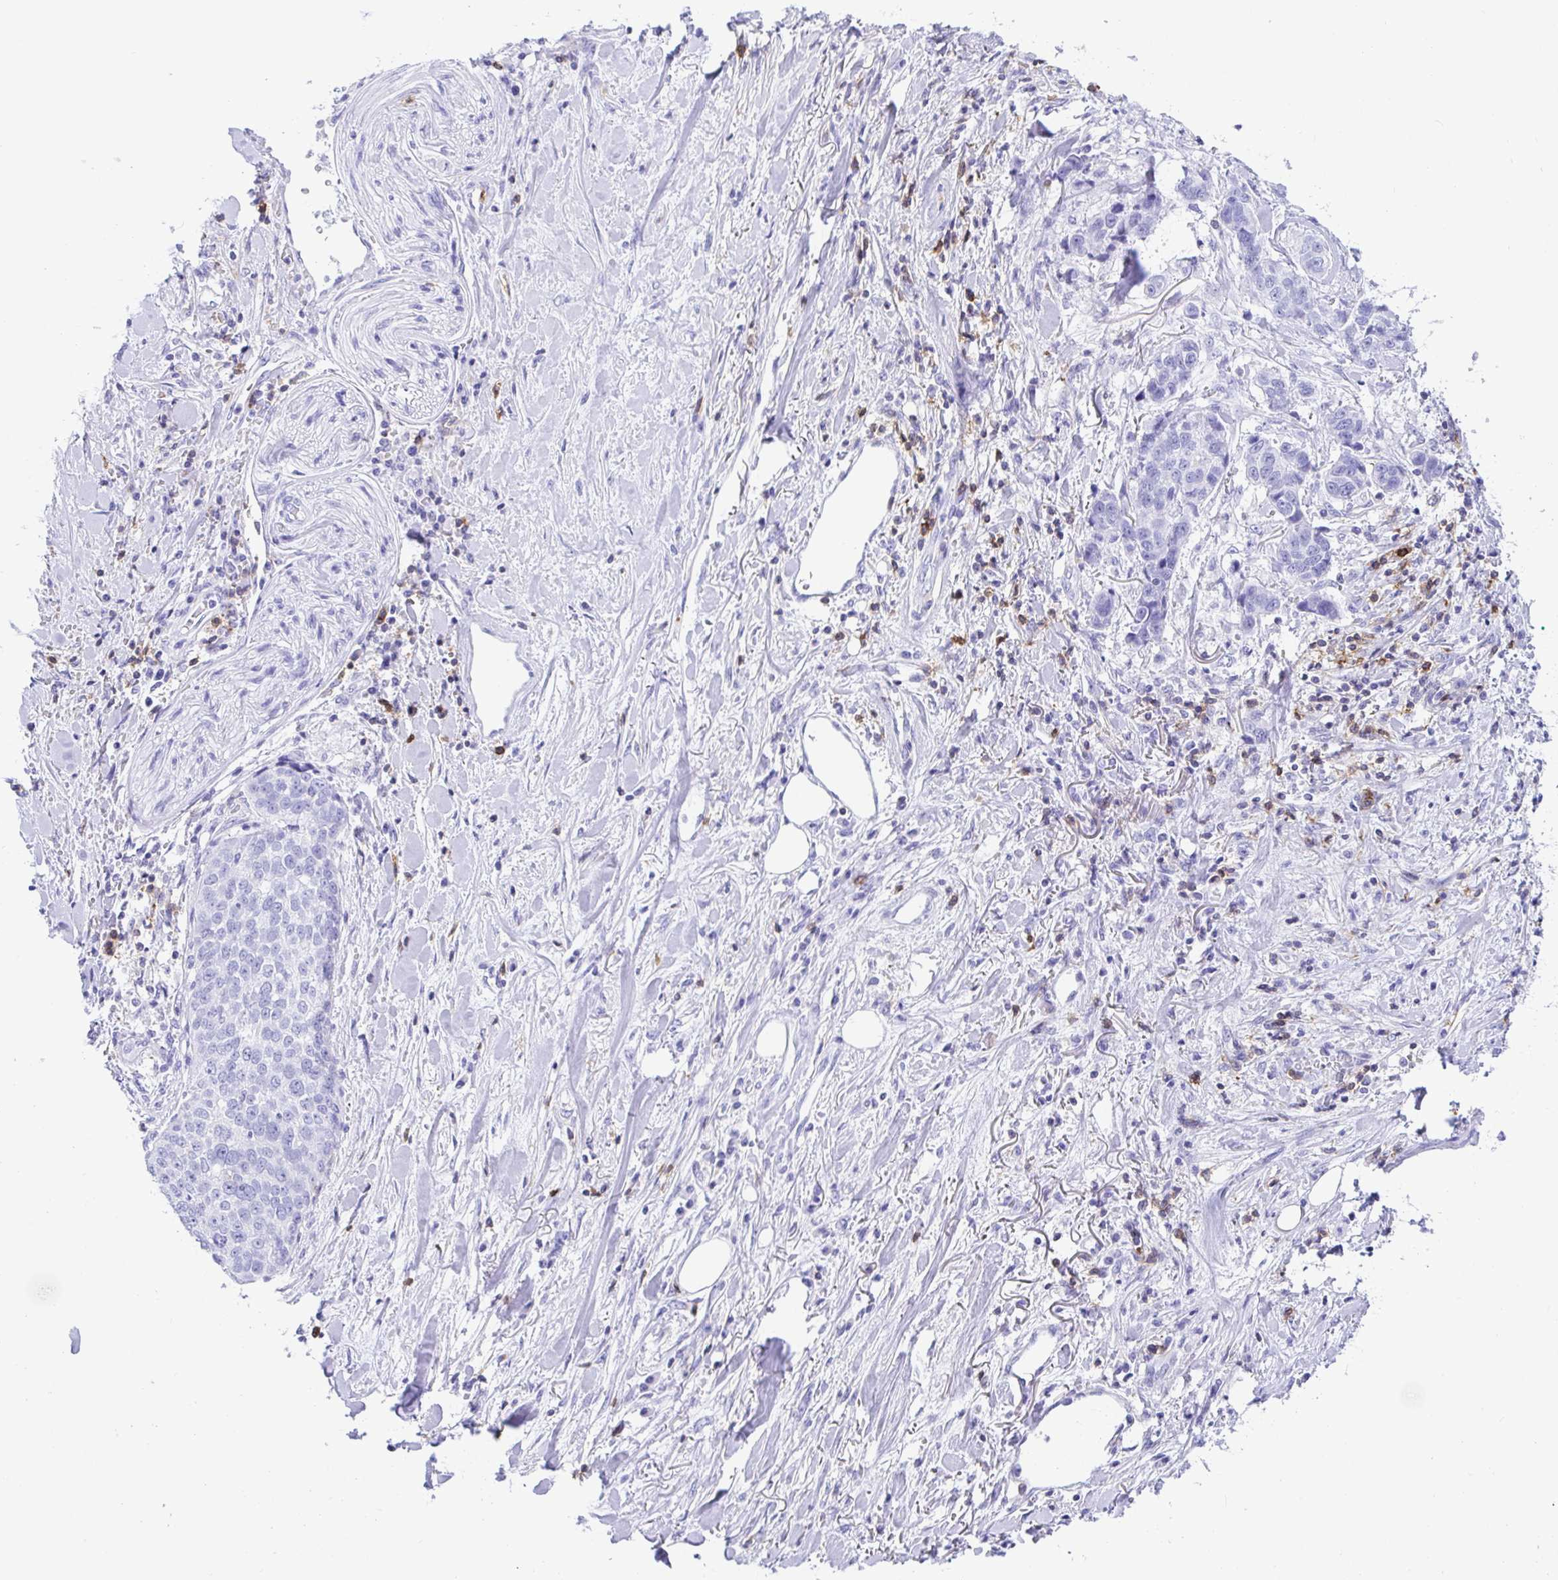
{"staining": {"intensity": "negative", "quantity": "none", "location": "none"}, "tissue": "lung cancer", "cell_type": "Tumor cells", "image_type": "cancer", "snomed": [{"axis": "morphology", "description": "Squamous cell carcinoma, NOS"}, {"axis": "topography", "description": "Lymph node"}, {"axis": "topography", "description": "Lung"}], "caption": "Immunohistochemistry (IHC) histopathology image of human lung cancer (squamous cell carcinoma) stained for a protein (brown), which exhibits no positivity in tumor cells.", "gene": "CD5", "patient": {"sex": "male", "age": 61}}